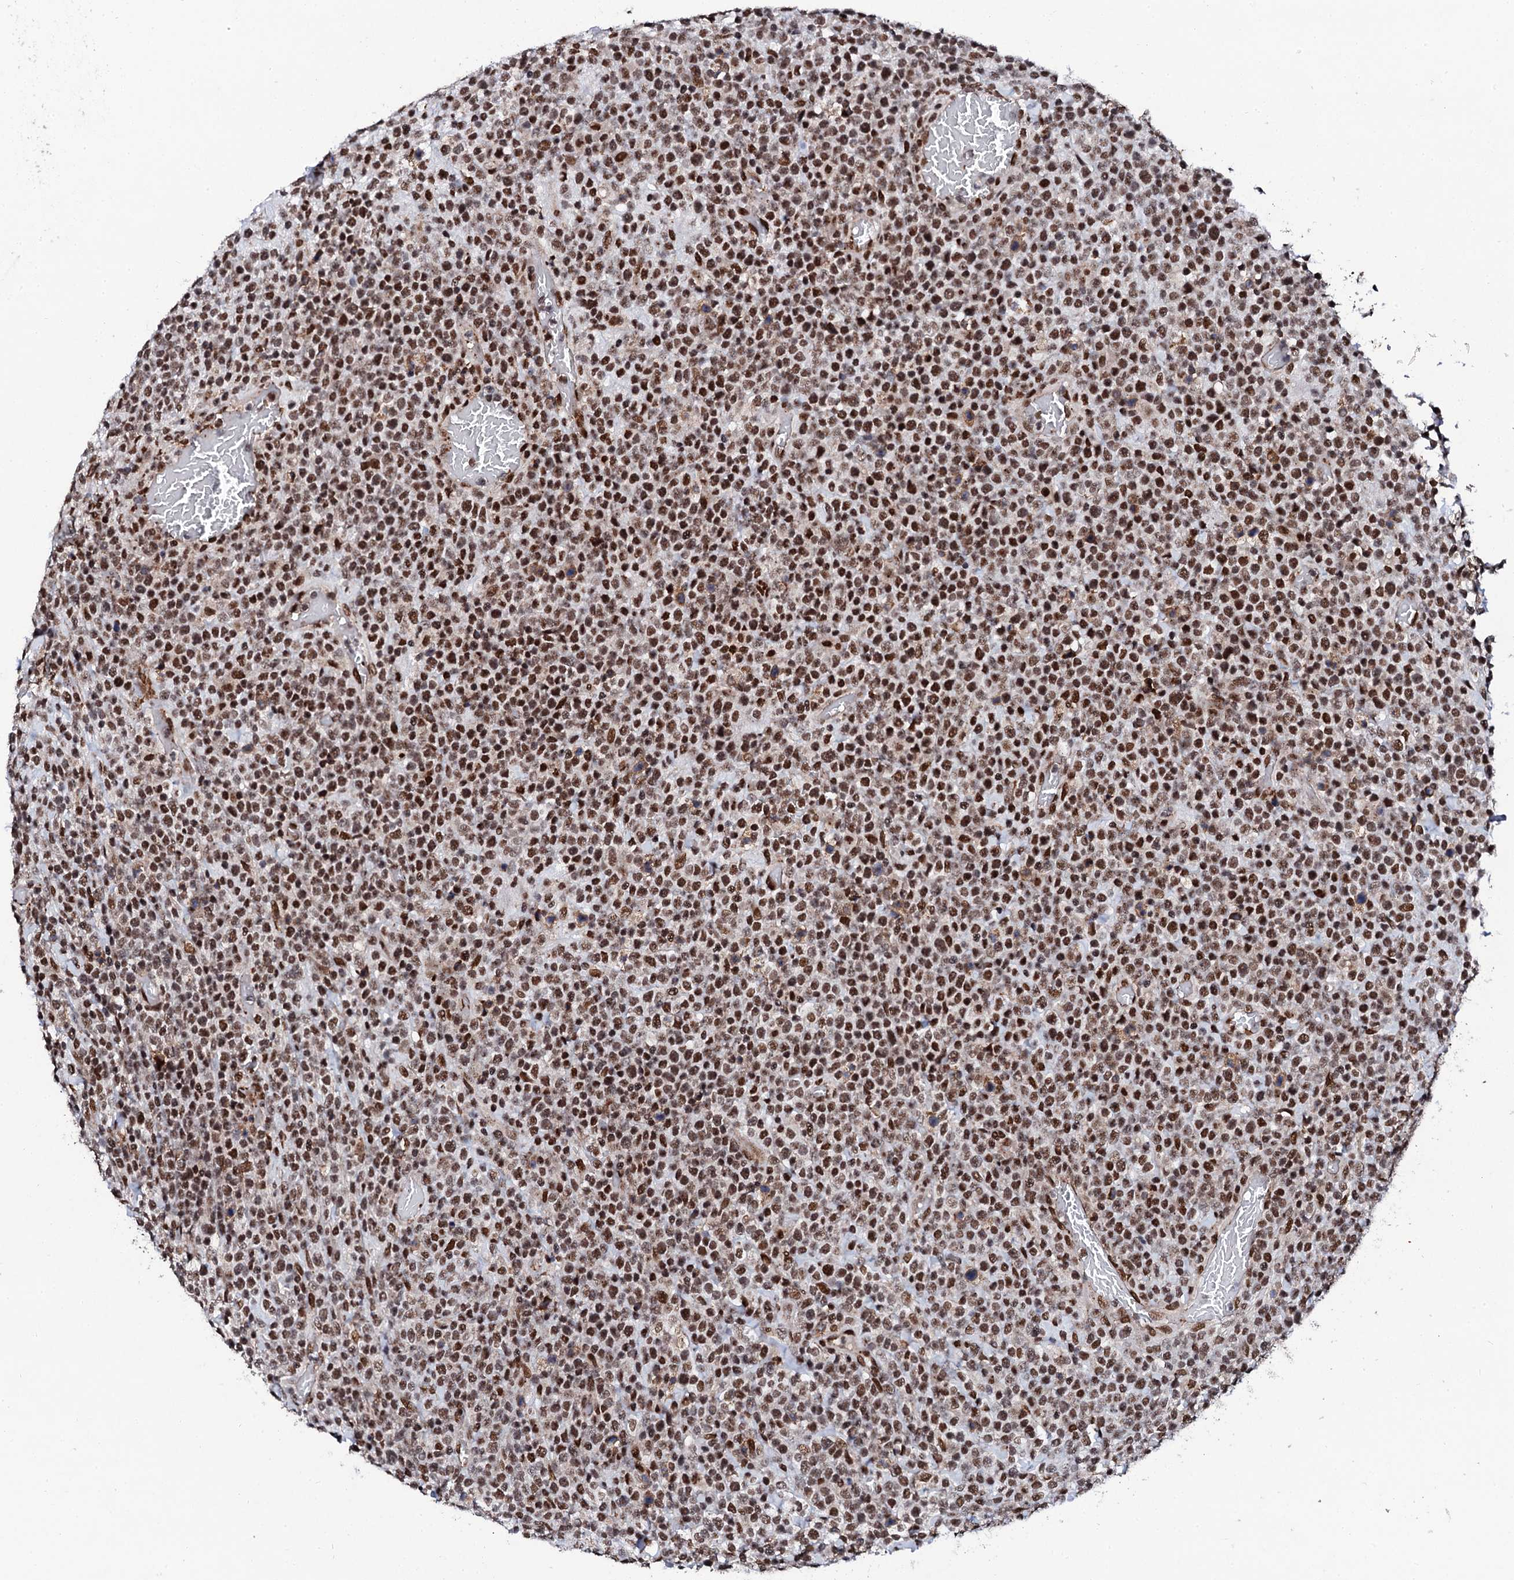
{"staining": {"intensity": "strong", "quantity": ">75%", "location": "nuclear"}, "tissue": "lymphoma", "cell_type": "Tumor cells", "image_type": "cancer", "snomed": [{"axis": "morphology", "description": "Malignant lymphoma, non-Hodgkin's type, High grade"}, {"axis": "topography", "description": "Colon"}], "caption": "Tumor cells display high levels of strong nuclear expression in about >75% of cells in lymphoma.", "gene": "CSTF3", "patient": {"sex": "female", "age": 53}}